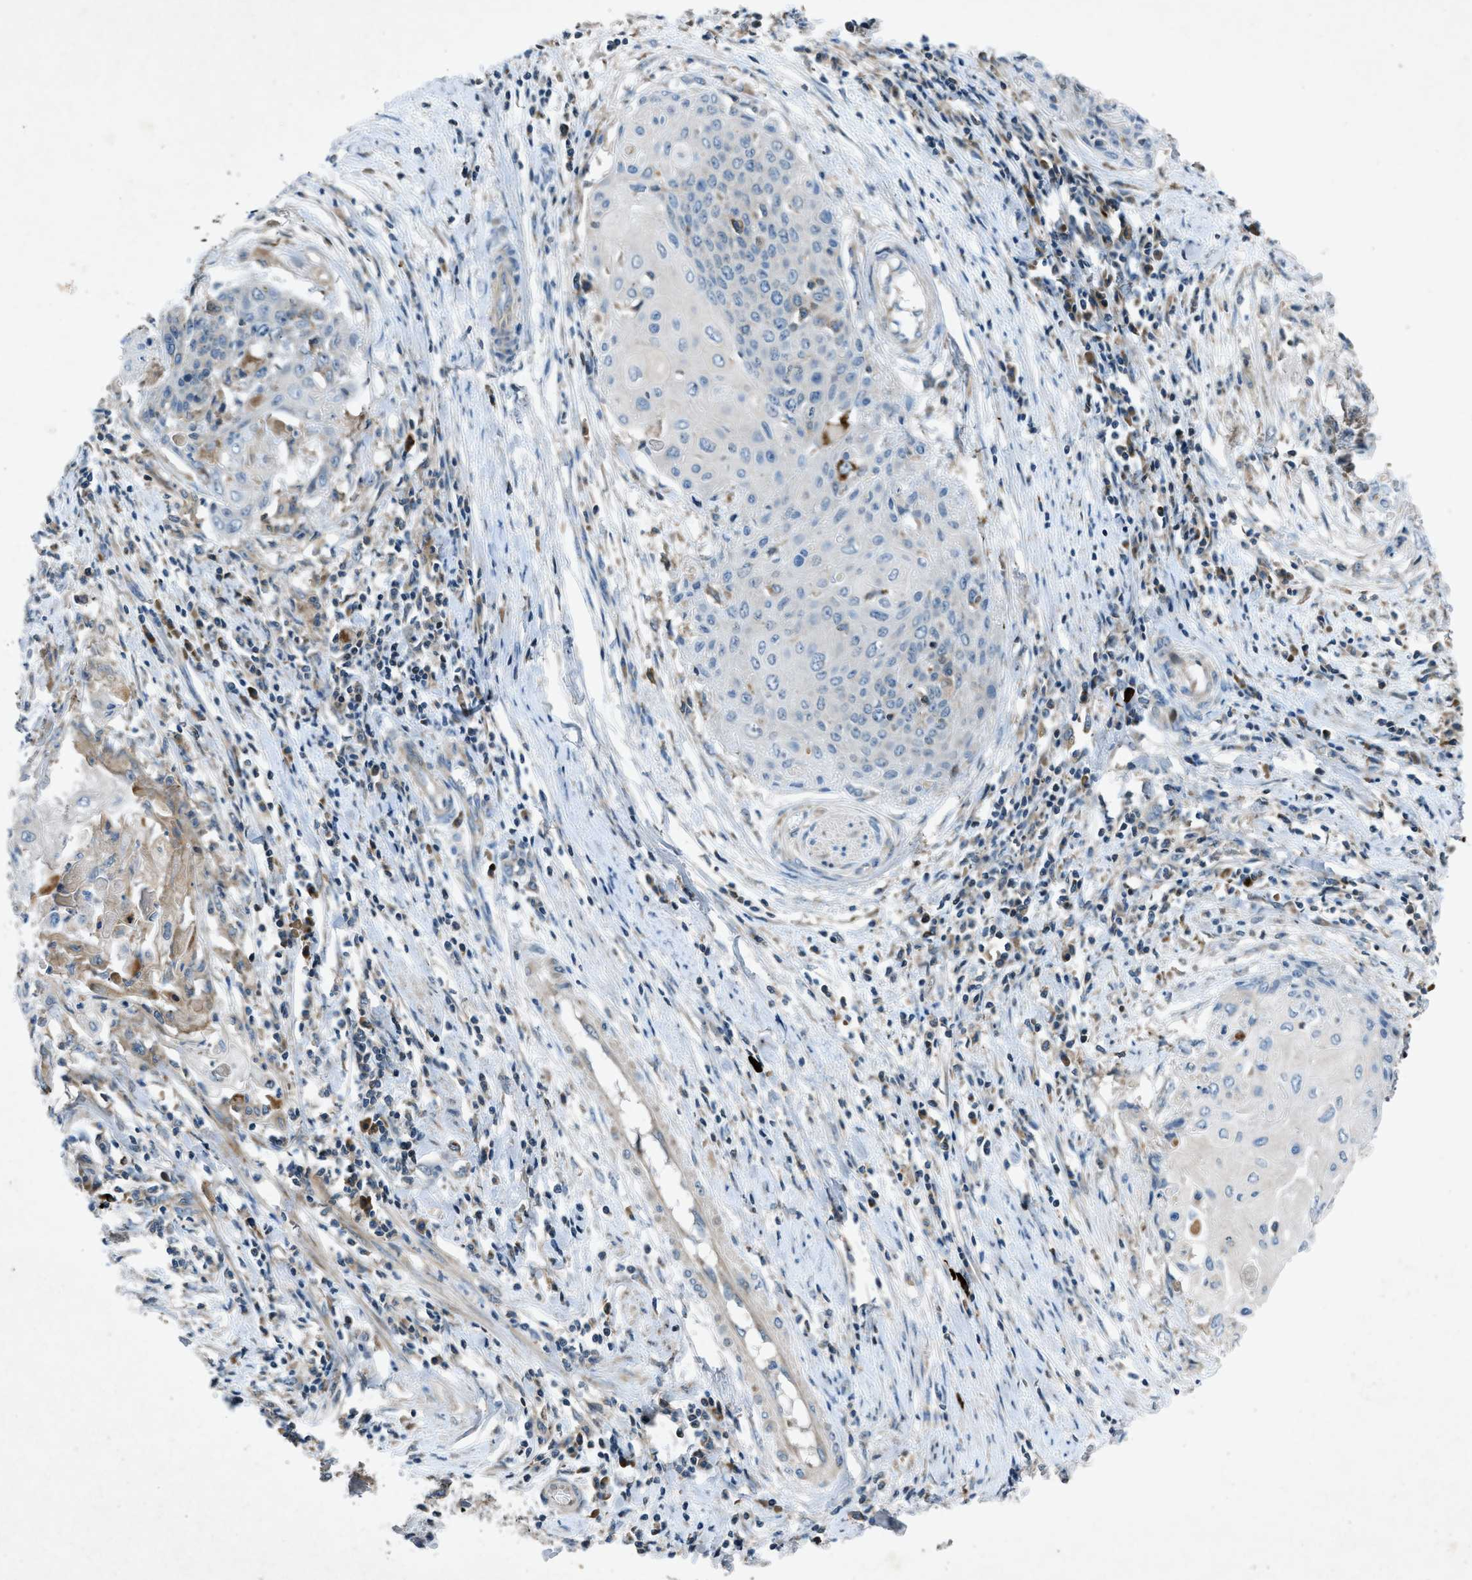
{"staining": {"intensity": "negative", "quantity": "none", "location": "none"}, "tissue": "cervical cancer", "cell_type": "Tumor cells", "image_type": "cancer", "snomed": [{"axis": "morphology", "description": "Squamous cell carcinoma, NOS"}, {"axis": "topography", "description": "Cervix"}], "caption": "This is an IHC histopathology image of human cervical cancer (squamous cell carcinoma). There is no expression in tumor cells.", "gene": "CLEC2D", "patient": {"sex": "female", "age": 39}}